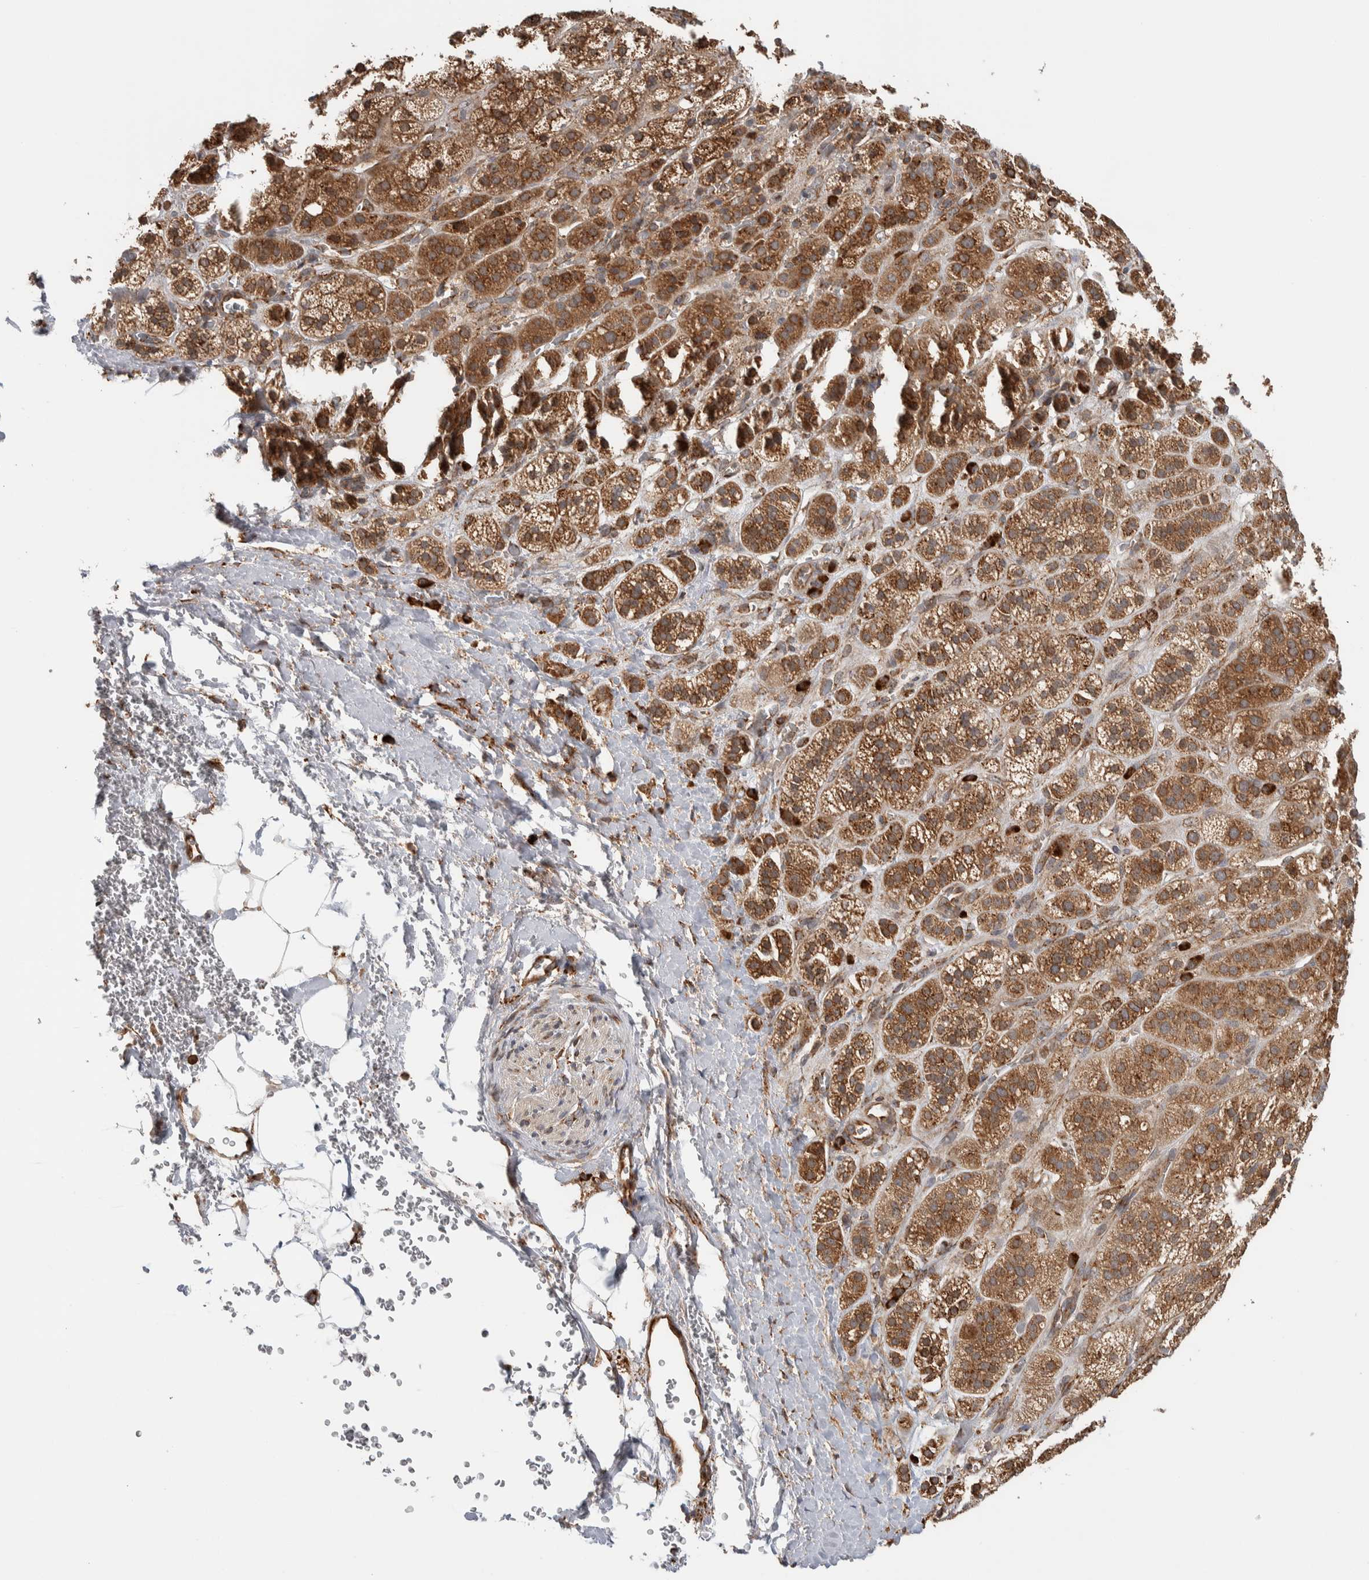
{"staining": {"intensity": "moderate", "quantity": ">75%", "location": "cytoplasmic/membranous"}, "tissue": "adrenal gland", "cell_type": "Glandular cells", "image_type": "normal", "snomed": [{"axis": "morphology", "description": "Normal tissue, NOS"}, {"axis": "topography", "description": "Adrenal gland"}], "caption": "Unremarkable adrenal gland shows moderate cytoplasmic/membranous expression in about >75% of glandular cells, visualized by immunohistochemistry.", "gene": "EIF3H", "patient": {"sex": "male", "age": 56}}